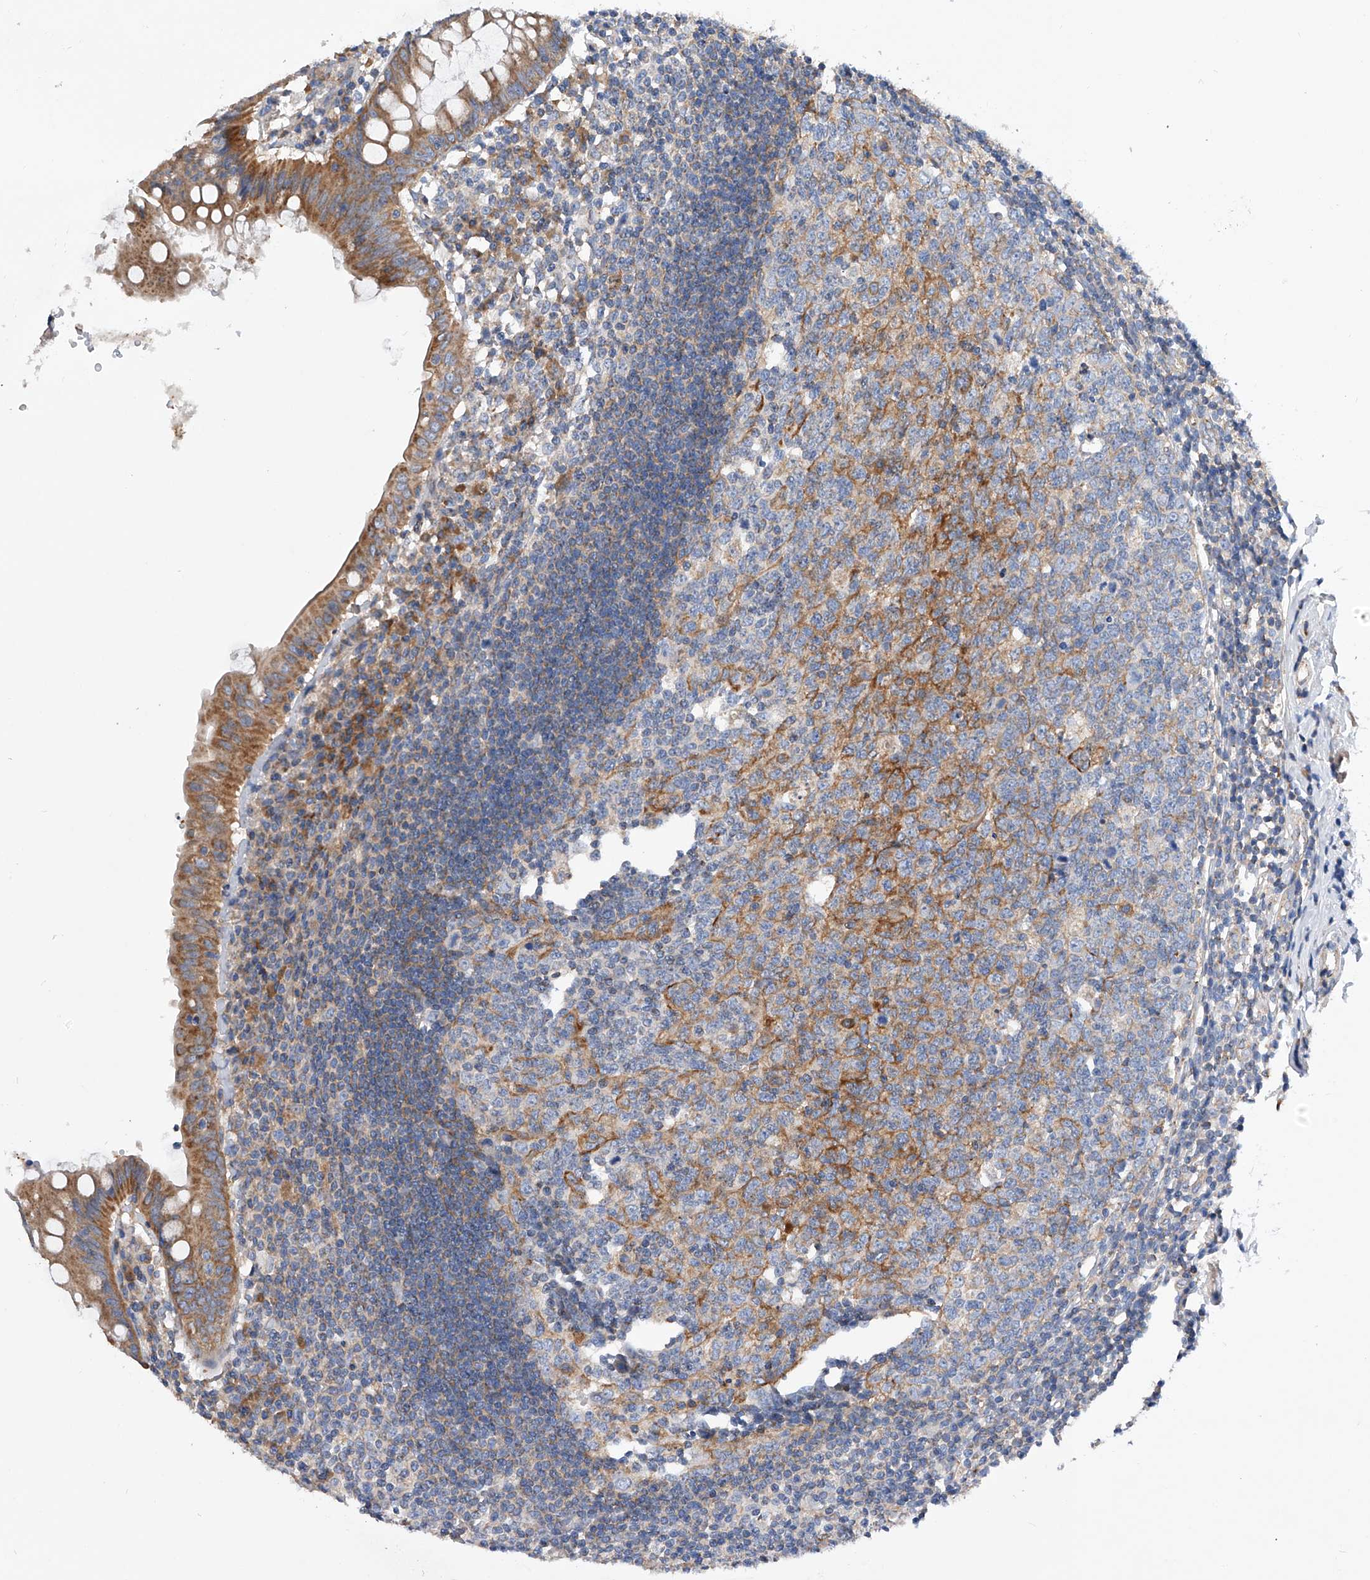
{"staining": {"intensity": "moderate", "quantity": ">75%", "location": "cytoplasmic/membranous"}, "tissue": "appendix", "cell_type": "Glandular cells", "image_type": "normal", "snomed": [{"axis": "morphology", "description": "Normal tissue, NOS"}, {"axis": "topography", "description": "Appendix"}], "caption": "This is an image of immunohistochemistry (IHC) staining of benign appendix, which shows moderate staining in the cytoplasmic/membranous of glandular cells.", "gene": "MLYCD", "patient": {"sex": "female", "age": 54}}